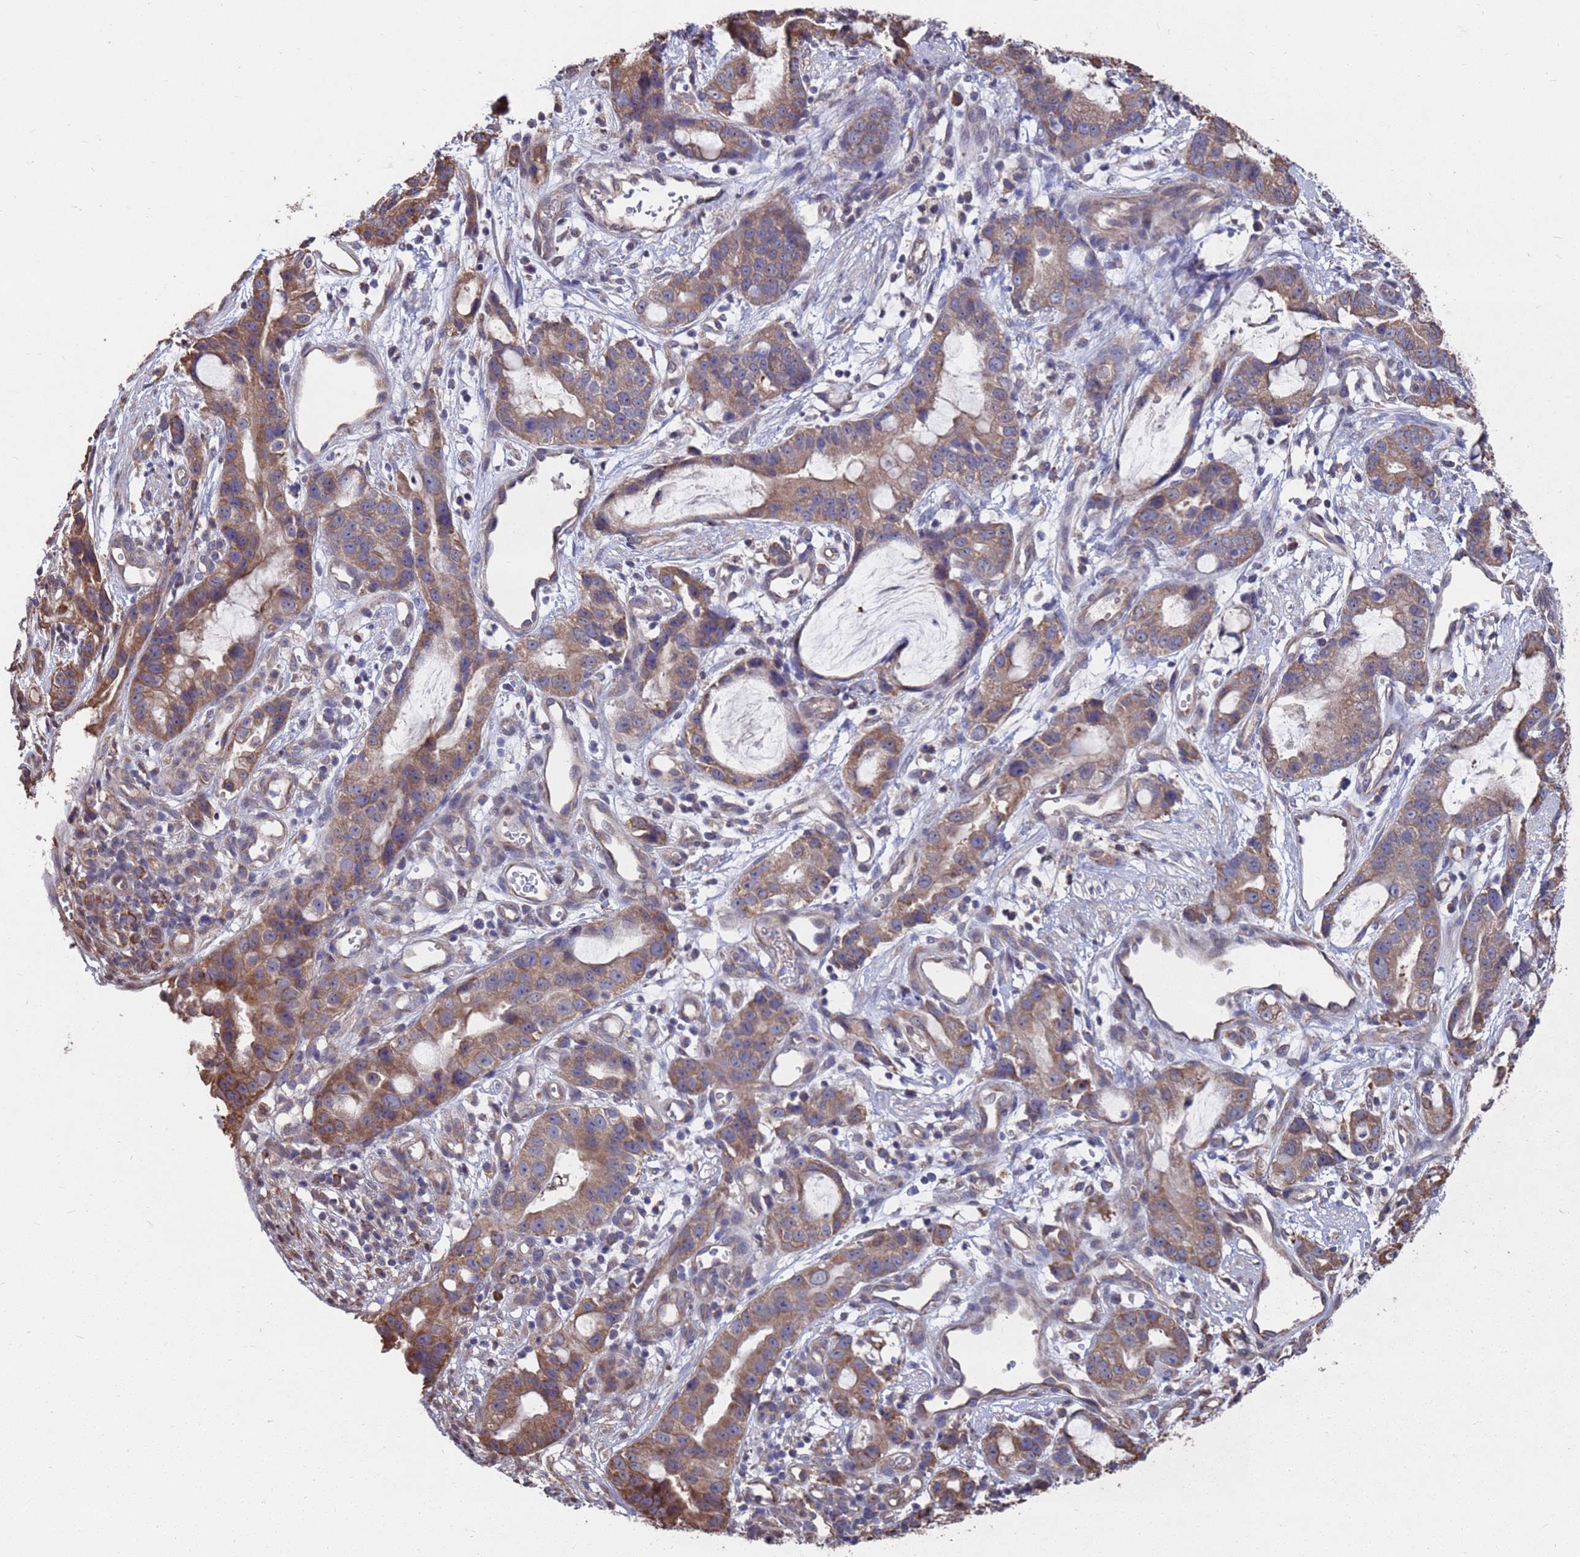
{"staining": {"intensity": "moderate", "quantity": ">75%", "location": "cytoplasmic/membranous"}, "tissue": "stomach cancer", "cell_type": "Tumor cells", "image_type": "cancer", "snomed": [{"axis": "morphology", "description": "Adenocarcinoma, NOS"}, {"axis": "topography", "description": "Stomach"}], "caption": "The histopathology image shows immunohistochemical staining of stomach cancer (adenocarcinoma). There is moderate cytoplasmic/membranous staining is seen in about >75% of tumor cells.", "gene": "CFAP119", "patient": {"sex": "male", "age": 55}}